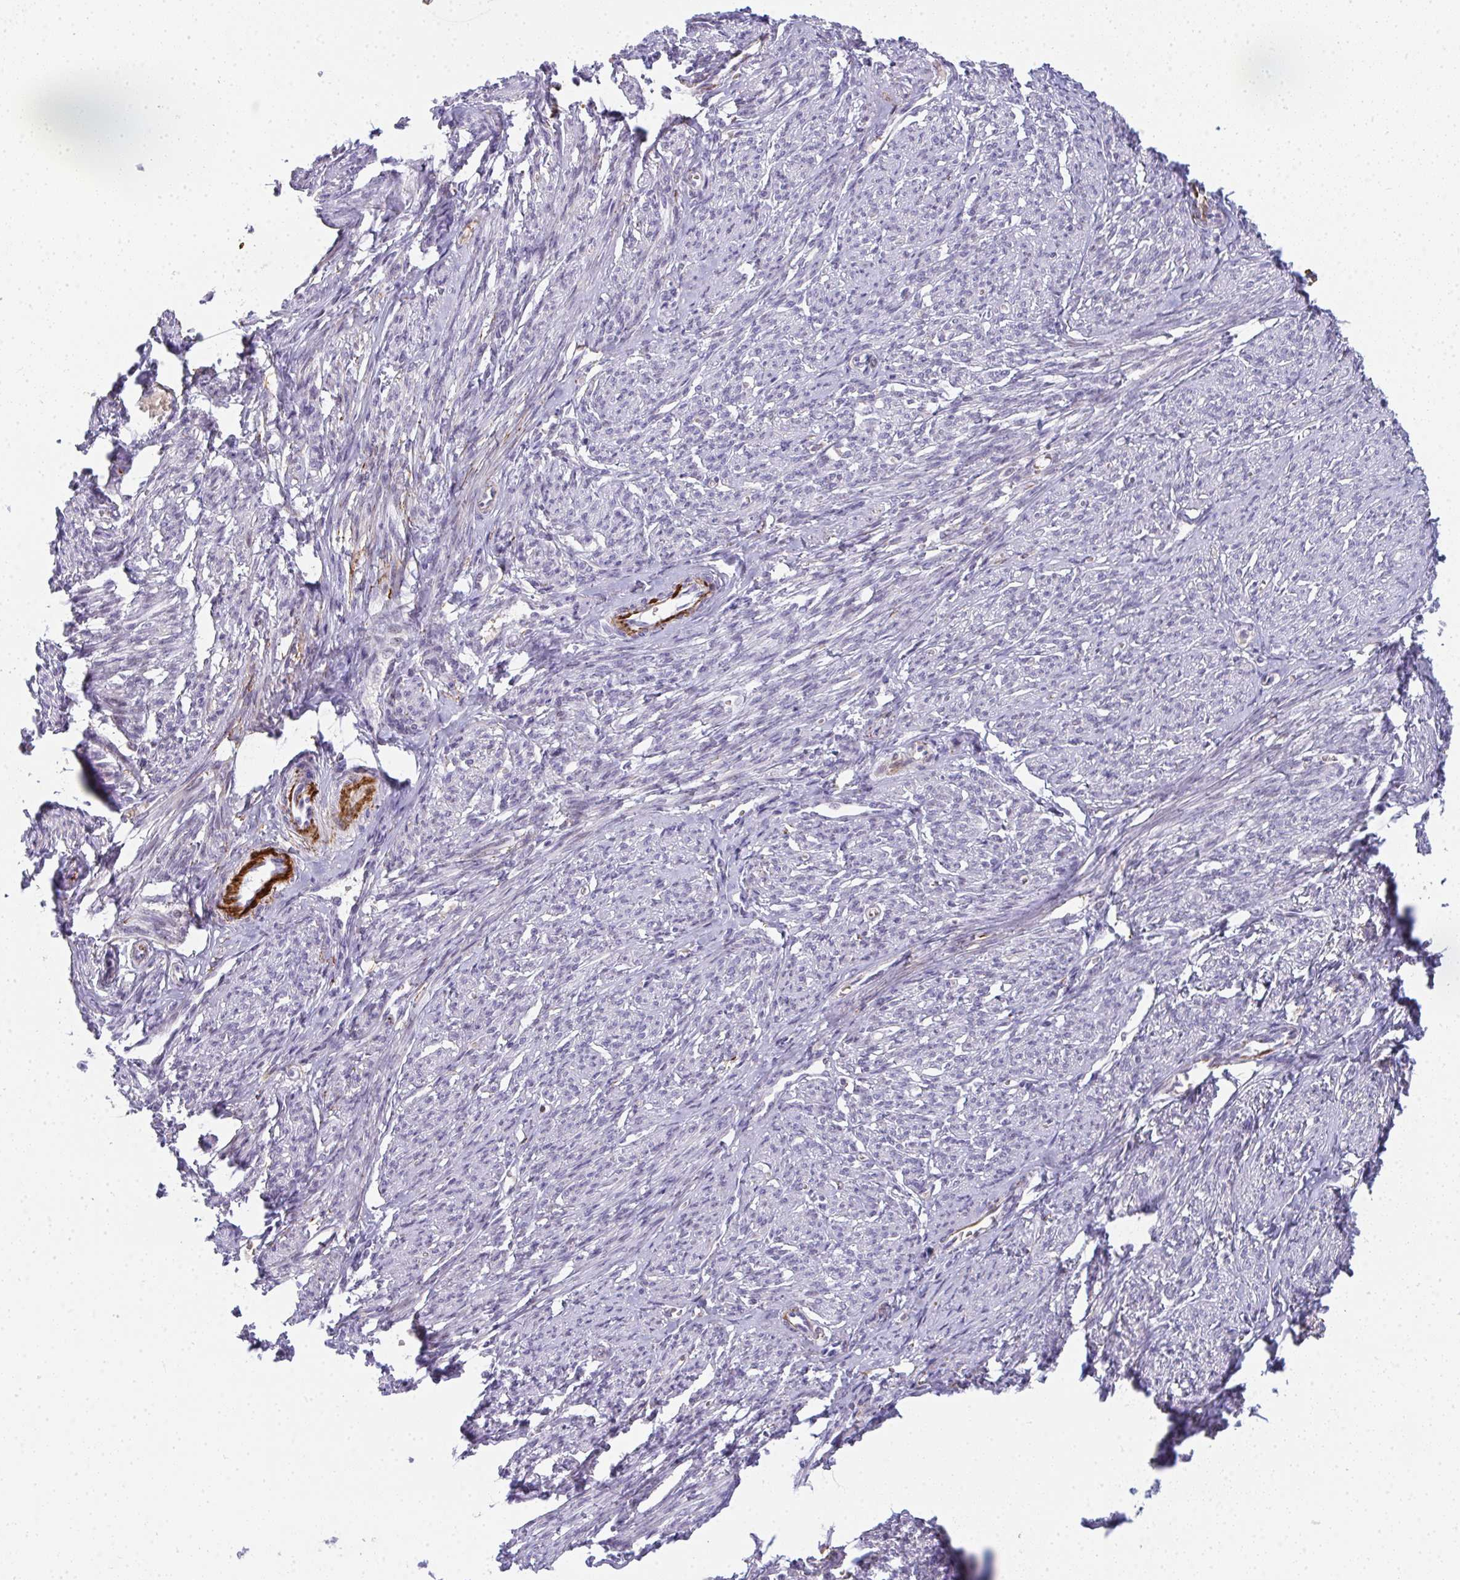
{"staining": {"intensity": "moderate", "quantity": "25%-75%", "location": "cytoplasmic/membranous,nuclear"}, "tissue": "smooth muscle", "cell_type": "Smooth muscle cells", "image_type": "normal", "snomed": [{"axis": "morphology", "description": "Normal tissue, NOS"}, {"axis": "topography", "description": "Smooth muscle"}], "caption": "Protein staining reveals moderate cytoplasmic/membranous,nuclear positivity in about 25%-75% of smooth muscle cells in benign smooth muscle.", "gene": "TNMD", "patient": {"sex": "female", "age": 65}}